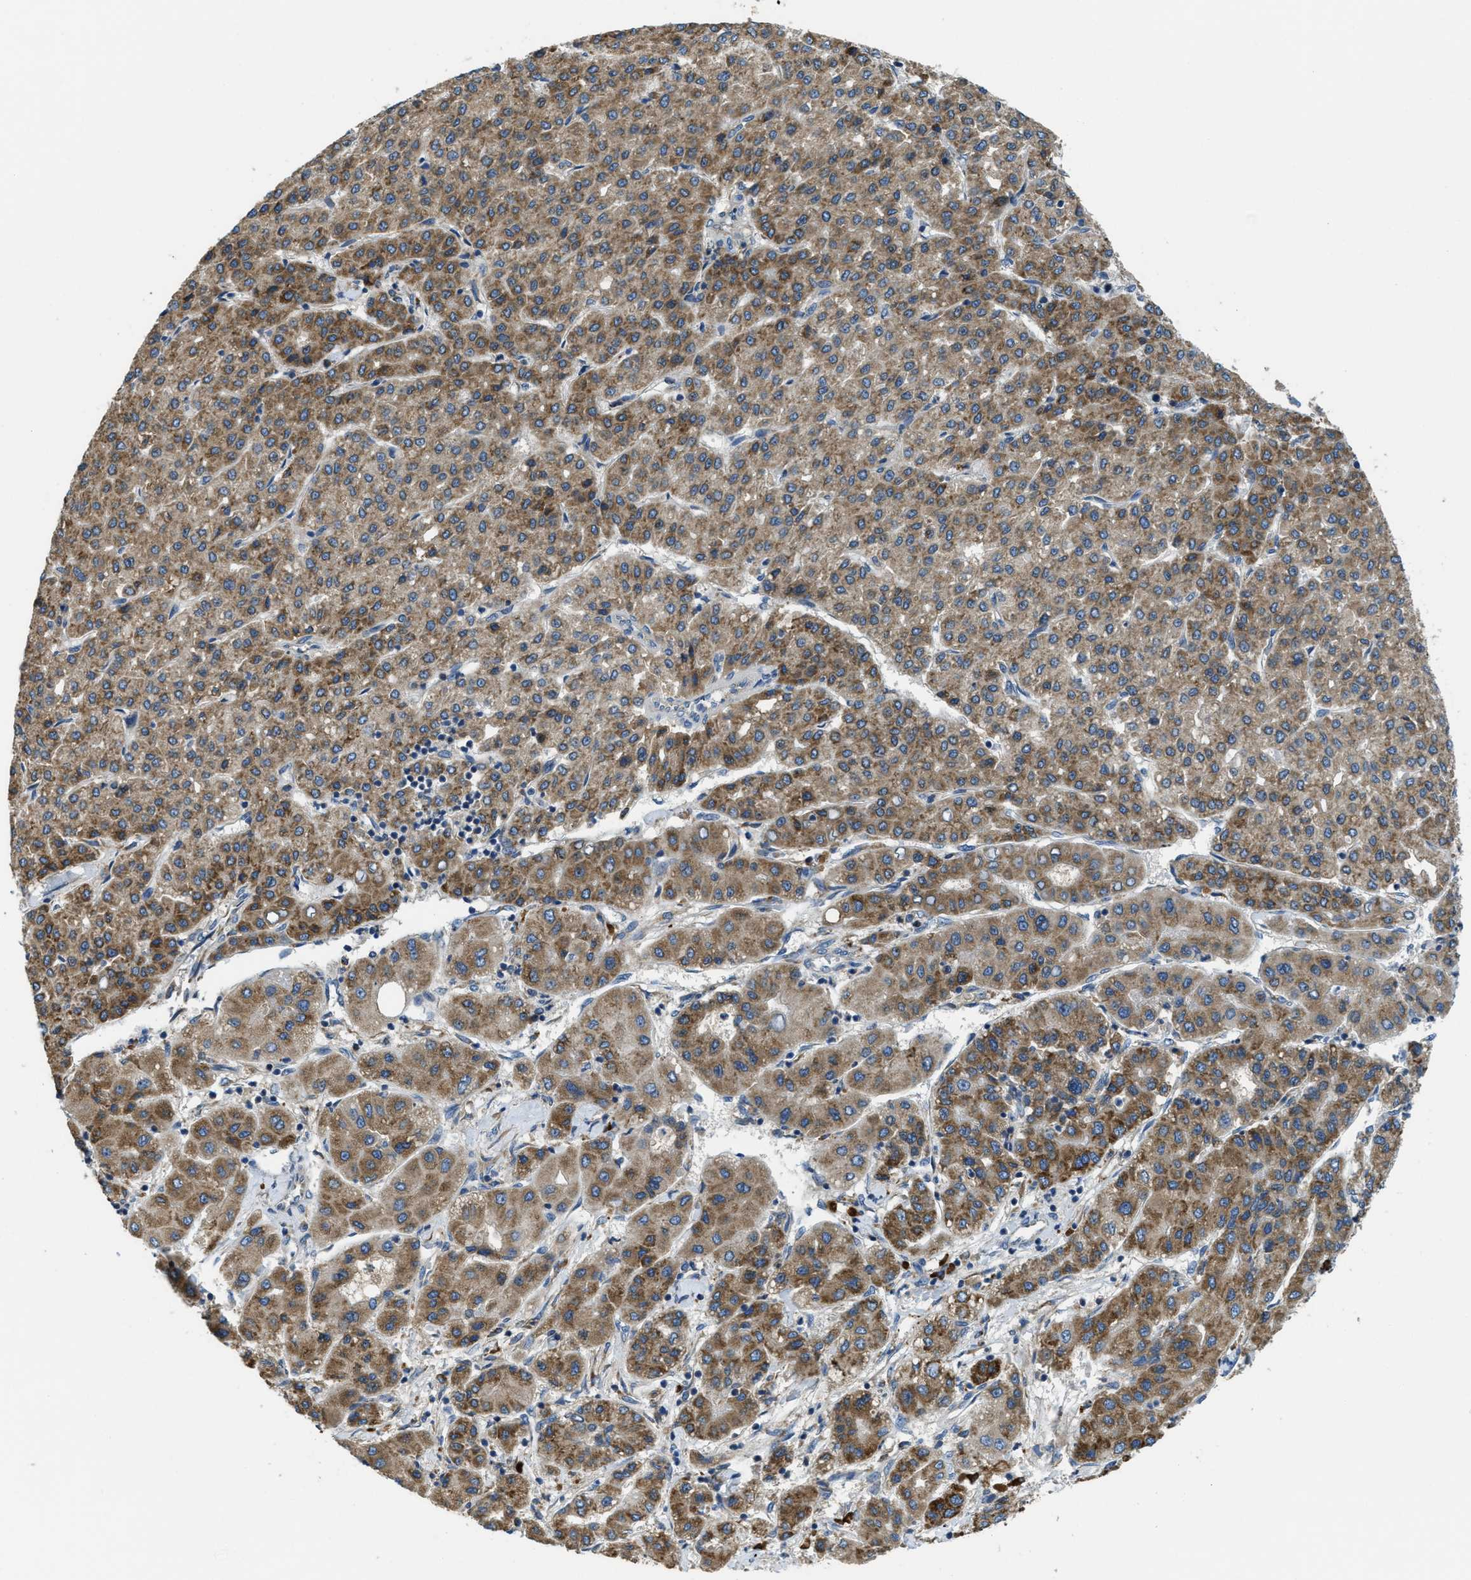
{"staining": {"intensity": "moderate", "quantity": ">75%", "location": "cytoplasmic/membranous"}, "tissue": "liver cancer", "cell_type": "Tumor cells", "image_type": "cancer", "snomed": [{"axis": "morphology", "description": "Carcinoma, Hepatocellular, NOS"}, {"axis": "topography", "description": "Liver"}], "caption": "Liver cancer (hepatocellular carcinoma) stained with DAB (3,3'-diaminobenzidine) IHC displays medium levels of moderate cytoplasmic/membranous positivity in approximately >75% of tumor cells.", "gene": "SSR1", "patient": {"sex": "male", "age": 65}}